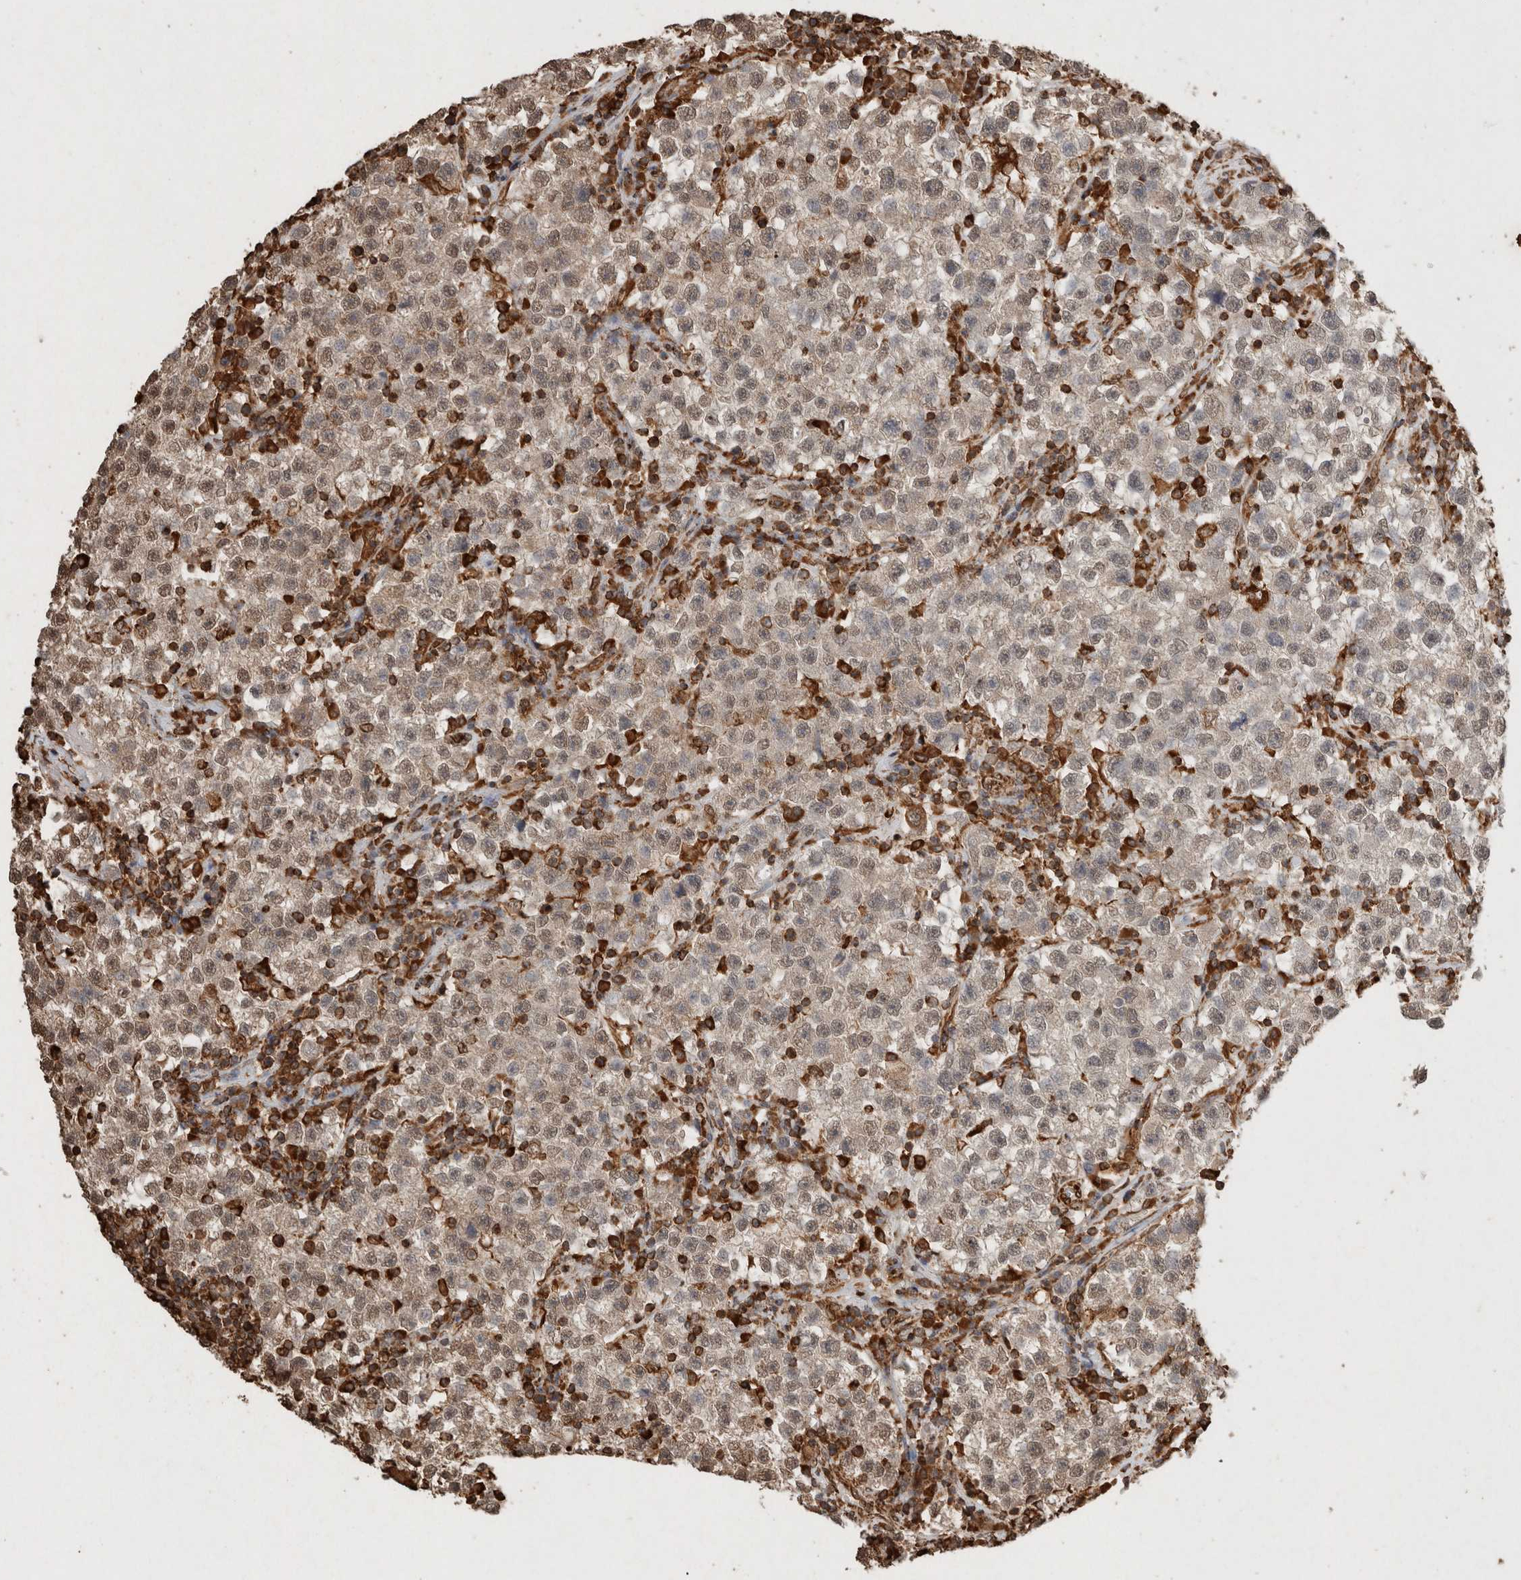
{"staining": {"intensity": "weak", "quantity": ">75%", "location": "cytoplasmic/membranous,nuclear"}, "tissue": "testis cancer", "cell_type": "Tumor cells", "image_type": "cancer", "snomed": [{"axis": "morphology", "description": "Seminoma, NOS"}, {"axis": "topography", "description": "Testis"}], "caption": "IHC staining of testis seminoma, which displays low levels of weak cytoplasmic/membranous and nuclear positivity in about >75% of tumor cells indicating weak cytoplasmic/membranous and nuclear protein expression. The staining was performed using DAB (3,3'-diaminobenzidine) (brown) for protein detection and nuclei were counterstained in hematoxylin (blue).", "gene": "ERAP1", "patient": {"sex": "male", "age": 22}}